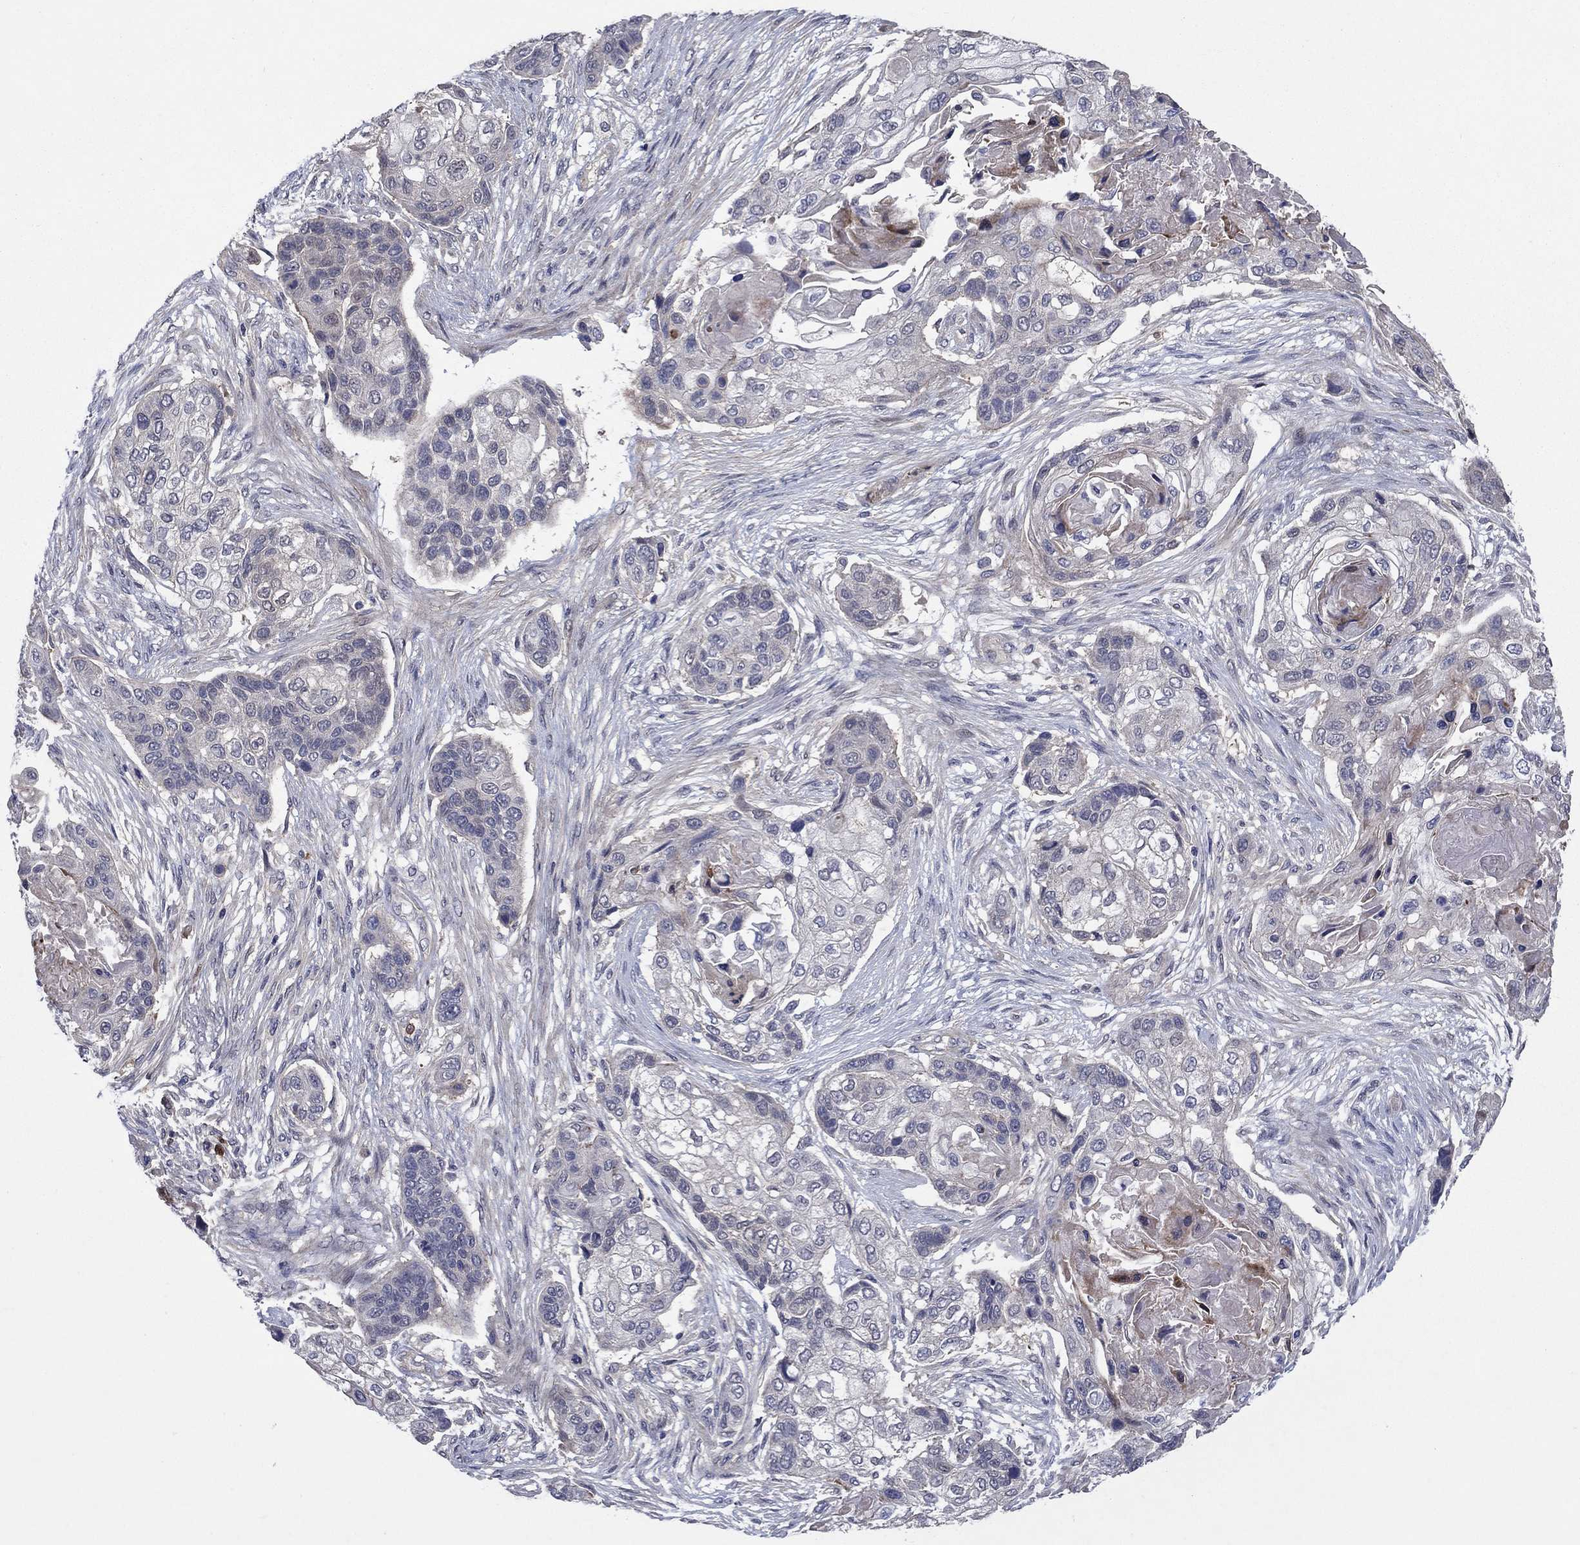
{"staining": {"intensity": "negative", "quantity": "none", "location": "none"}, "tissue": "lung cancer", "cell_type": "Tumor cells", "image_type": "cancer", "snomed": [{"axis": "morphology", "description": "Squamous cell carcinoma, NOS"}, {"axis": "topography", "description": "Lung"}], "caption": "Protein analysis of lung cancer displays no significant expression in tumor cells.", "gene": "MSRB1", "patient": {"sex": "male", "age": 69}}